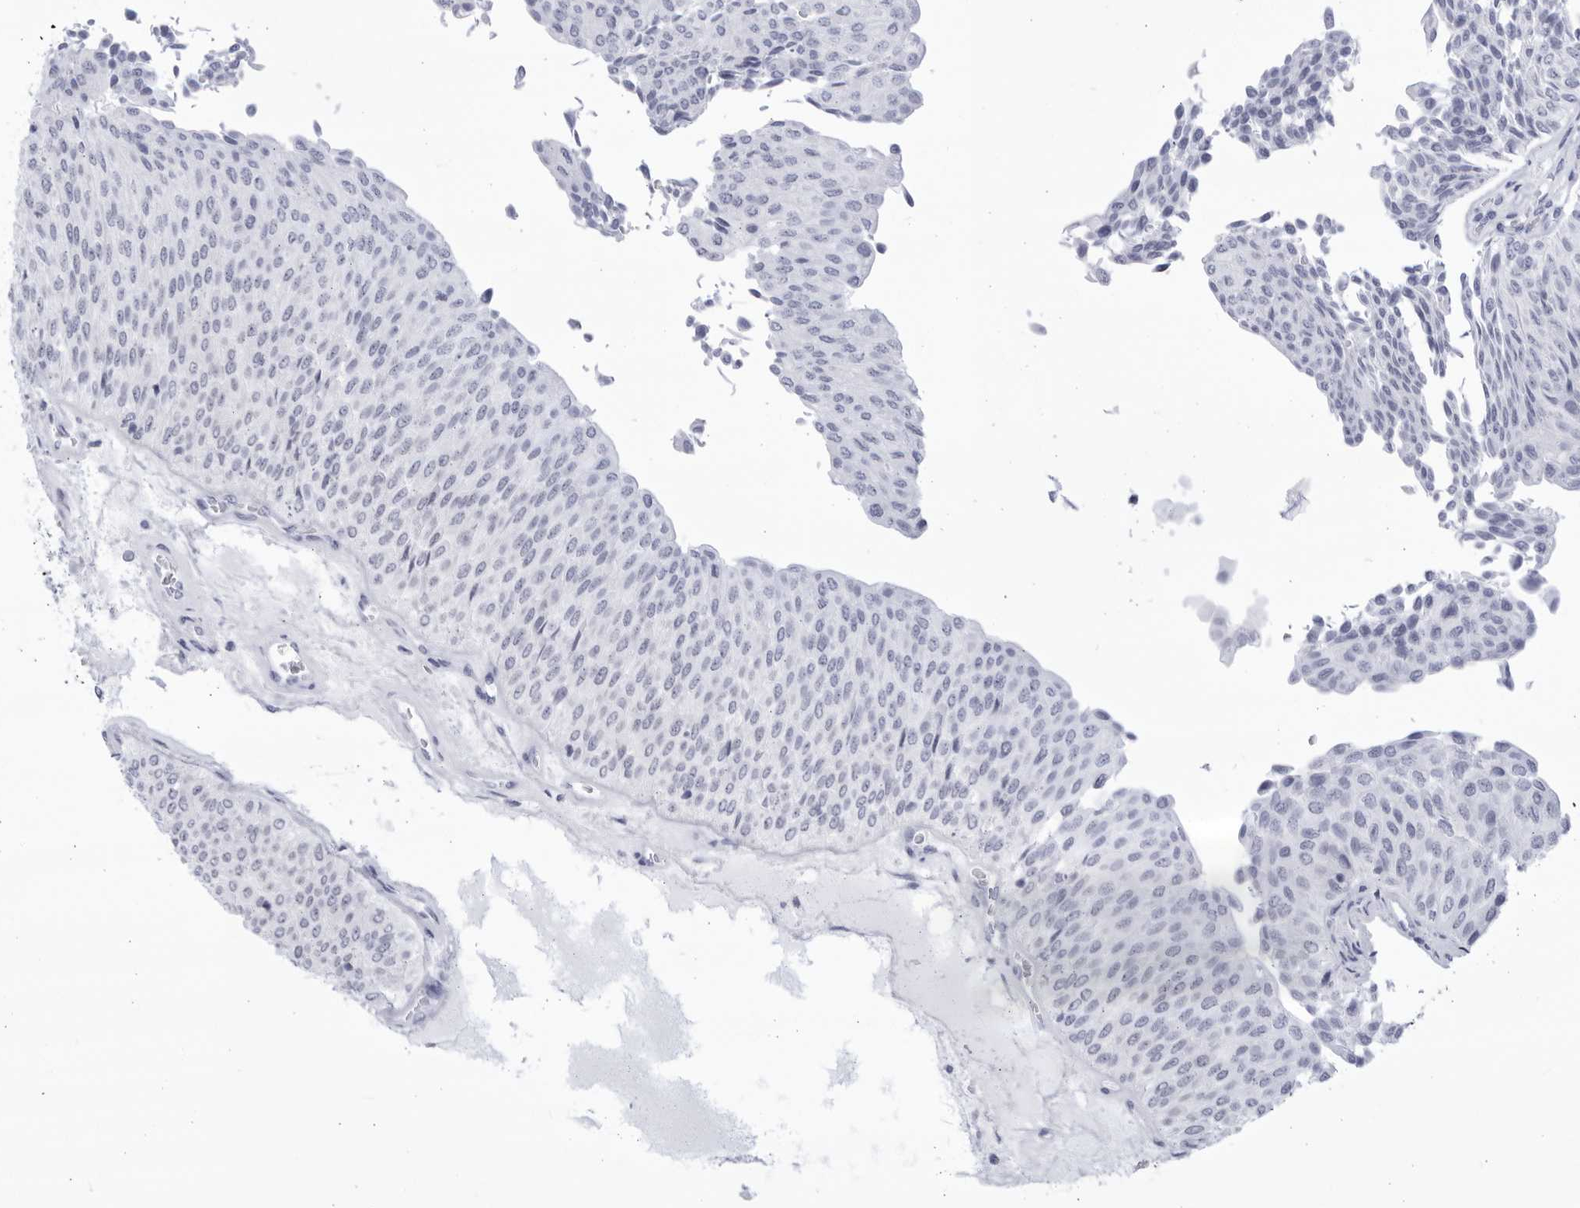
{"staining": {"intensity": "negative", "quantity": "none", "location": "none"}, "tissue": "urothelial cancer", "cell_type": "Tumor cells", "image_type": "cancer", "snomed": [{"axis": "morphology", "description": "Urothelial carcinoma, Low grade"}, {"axis": "topography", "description": "Urinary bladder"}], "caption": "Urothelial cancer was stained to show a protein in brown. There is no significant positivity in tumor cells.", "gene": "CCDC181", "patient": {"sex": "male", "age": 78}}